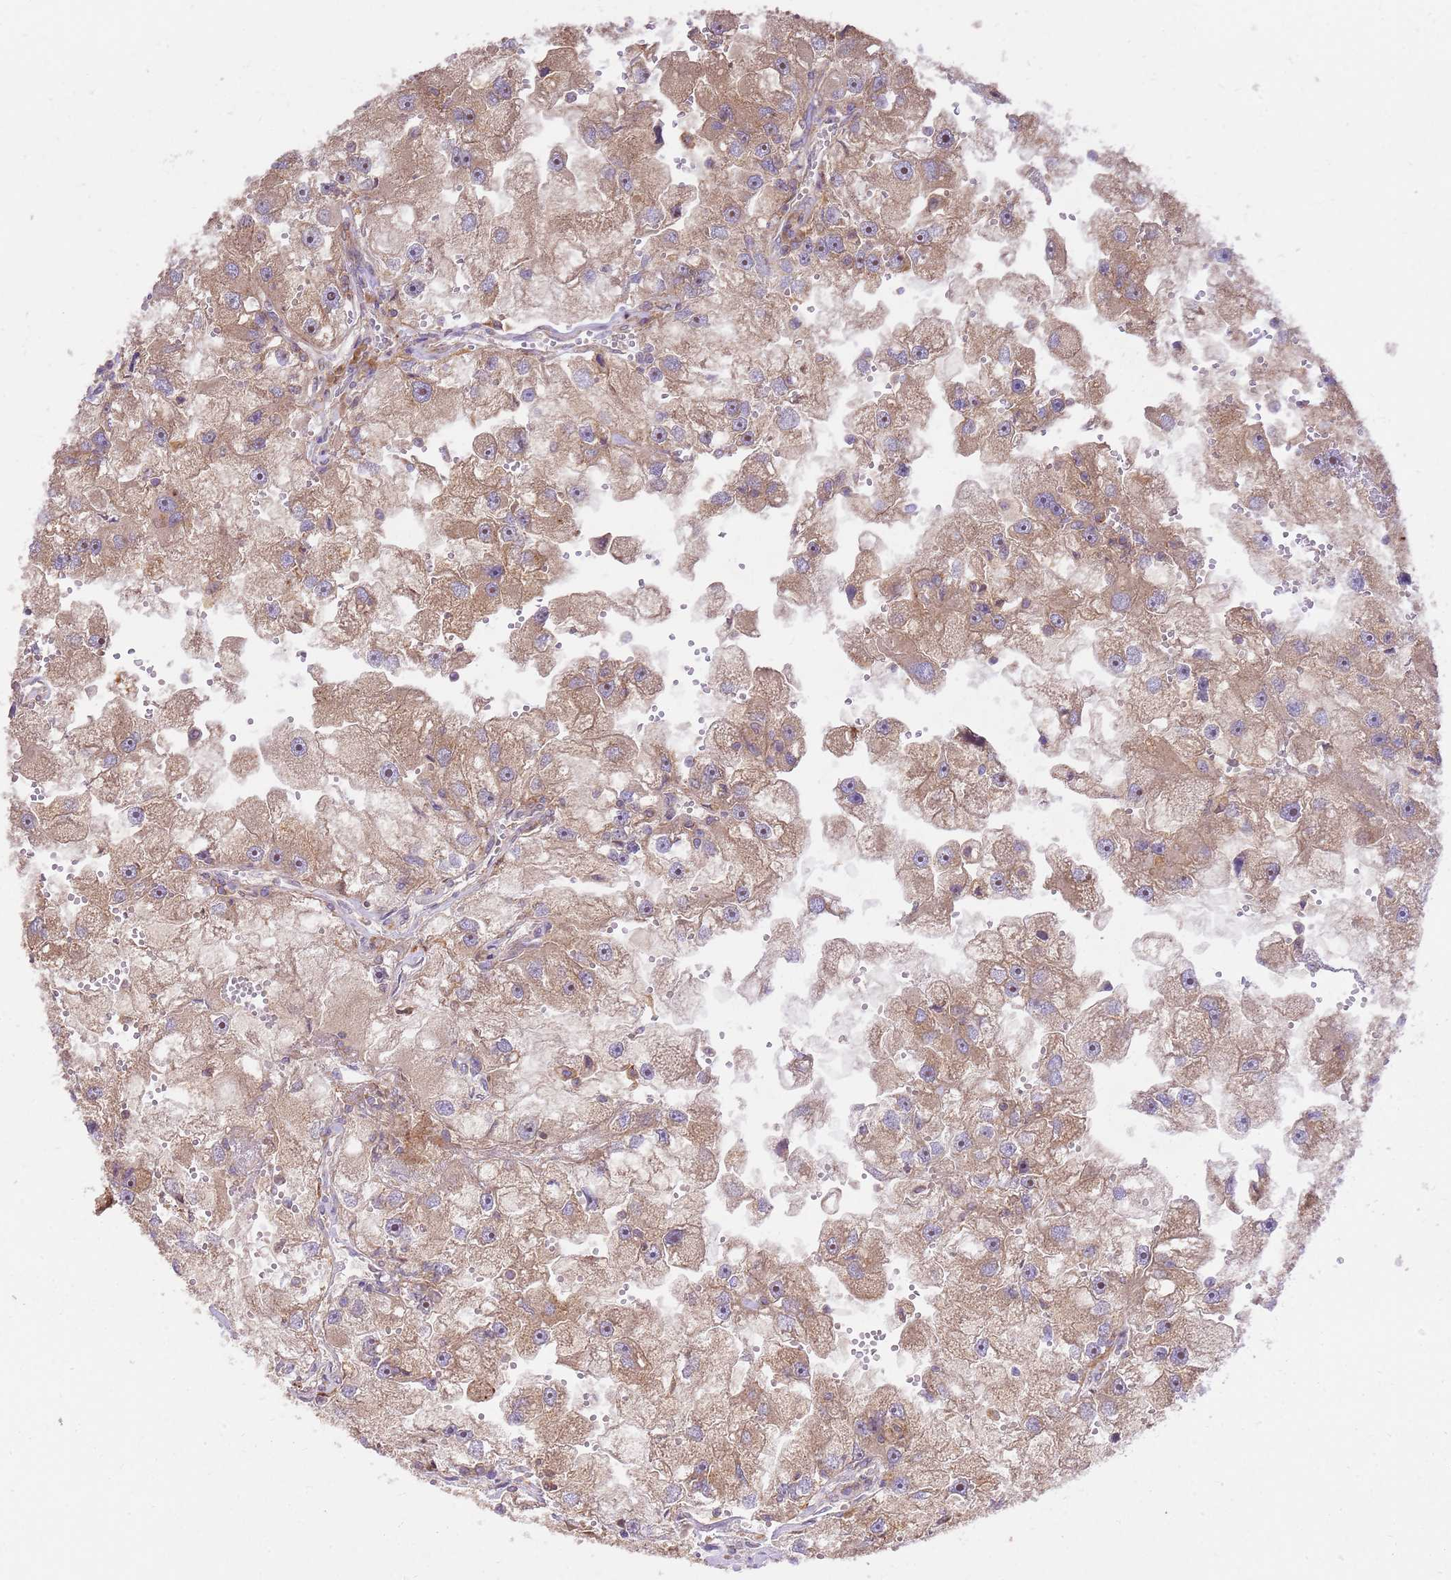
{"staining": {"intensity": "moderate", "quantity": ">75%", "location": "cytoplasmic/membranous"}, "tissue": "renal cancer", "cell_type": "Tumor cells", "image_type": "cancer", "snomed": [{"axis": "morphology", "description": "Adenocarcinoma, NOS"}, {"axis": "topography", "description": "Kidney"}], "caption": "A histopathology image of renal adenocarcinoma stained for a protein exhibits moderate cytoplasmic/membranous brown staining in tumor cells.", "gene": "GAREM1", "patient": {"sex": "male", "age": 63}}